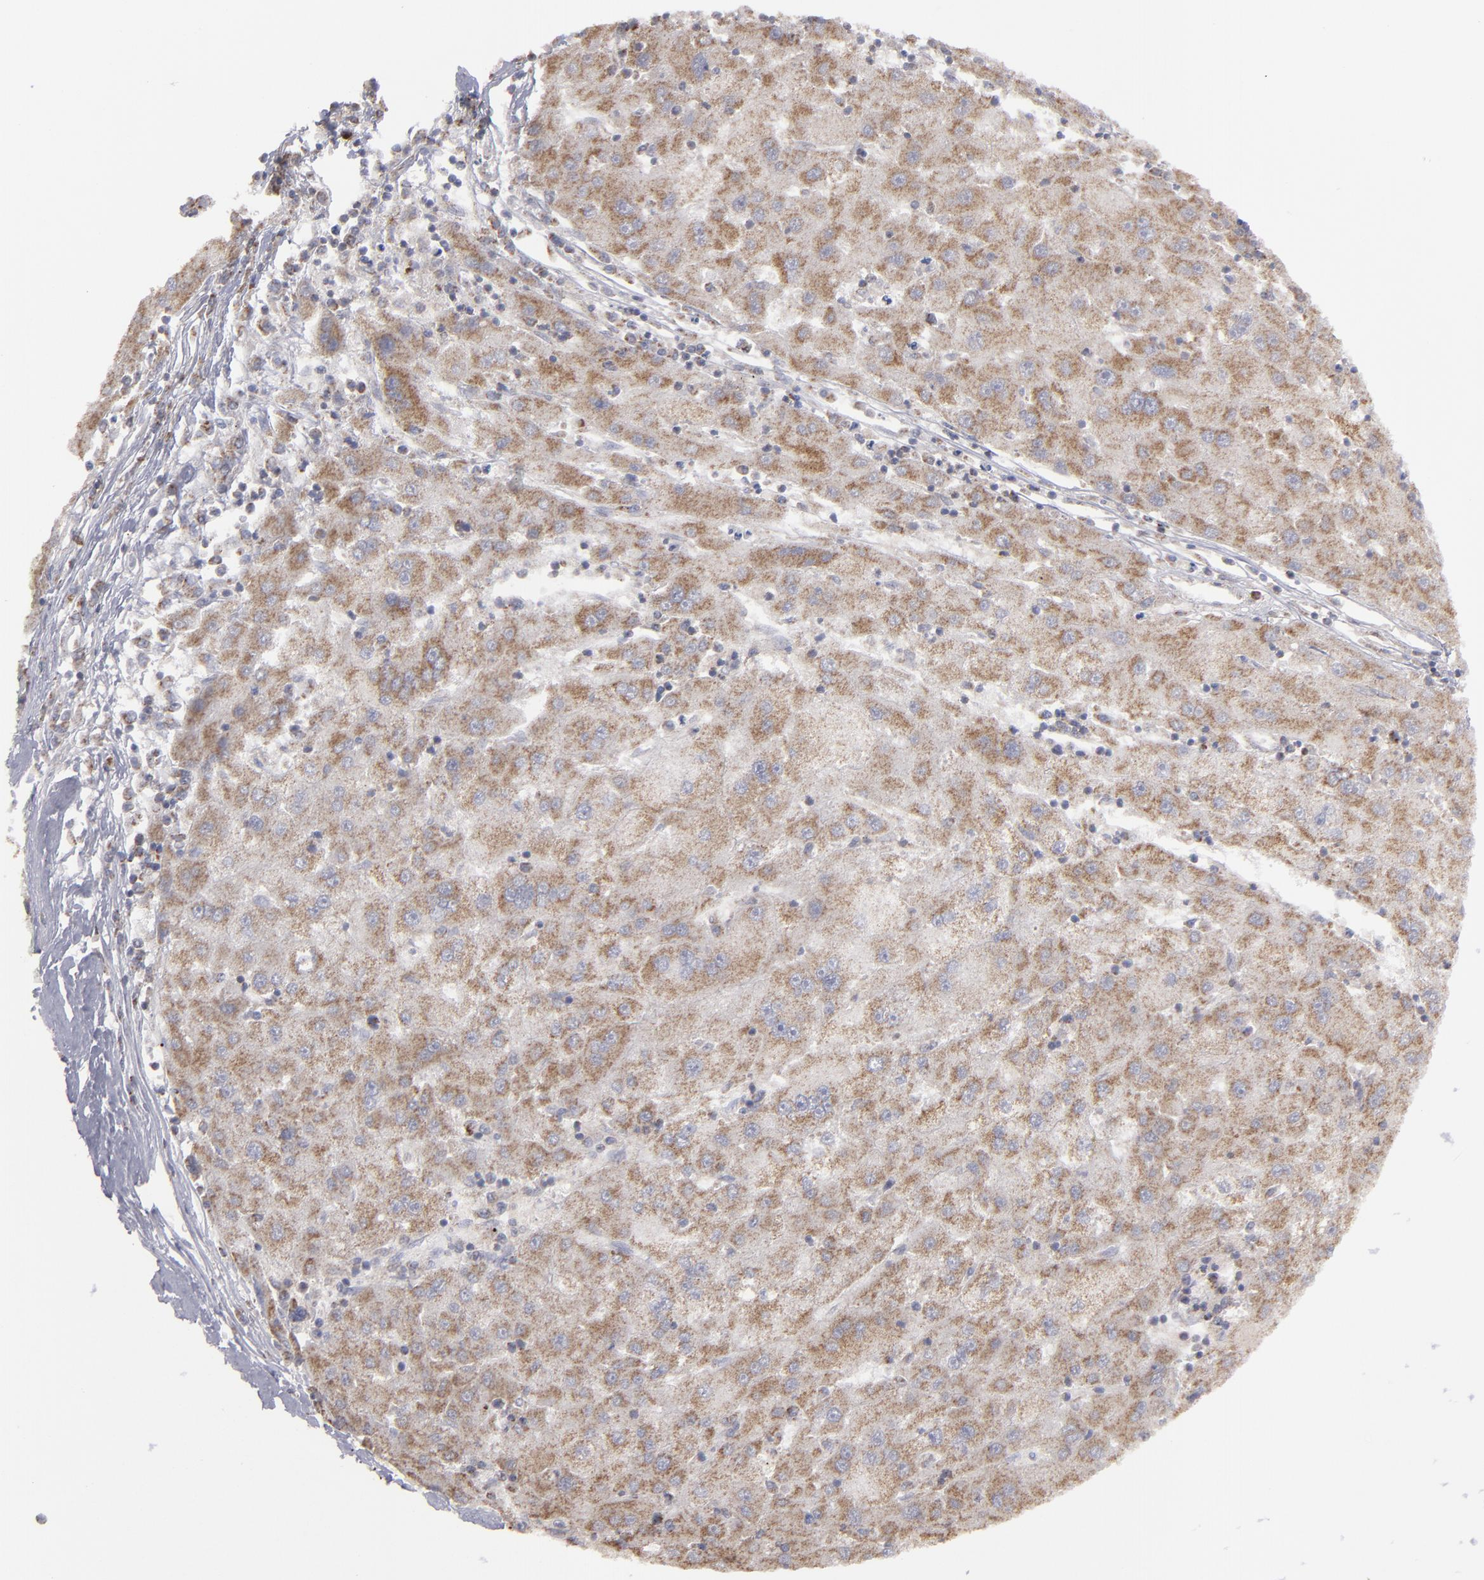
{"staining": {"intensity": "moderate", "quantity": ">75%", "location": "cytoplasmic/membranous"}, "tissue": "liver cancer", "cell_type": "Tumor cells", "image_type": "cancer", "snomed": [{"axis": "morphology", "description": "Carcinoma, Hepatocellular, NOS"}, {"axis": "topography", "description": "Liver"}], "caption": "Human hepatocellular carcinoma (liver) stained with a brown dye reveals moderate cytoplasmic/membranous positive staining in approximately >75% of tumor cells.", "gene": "MYOM2", "patient": {"sex": "male", "age": 72}}